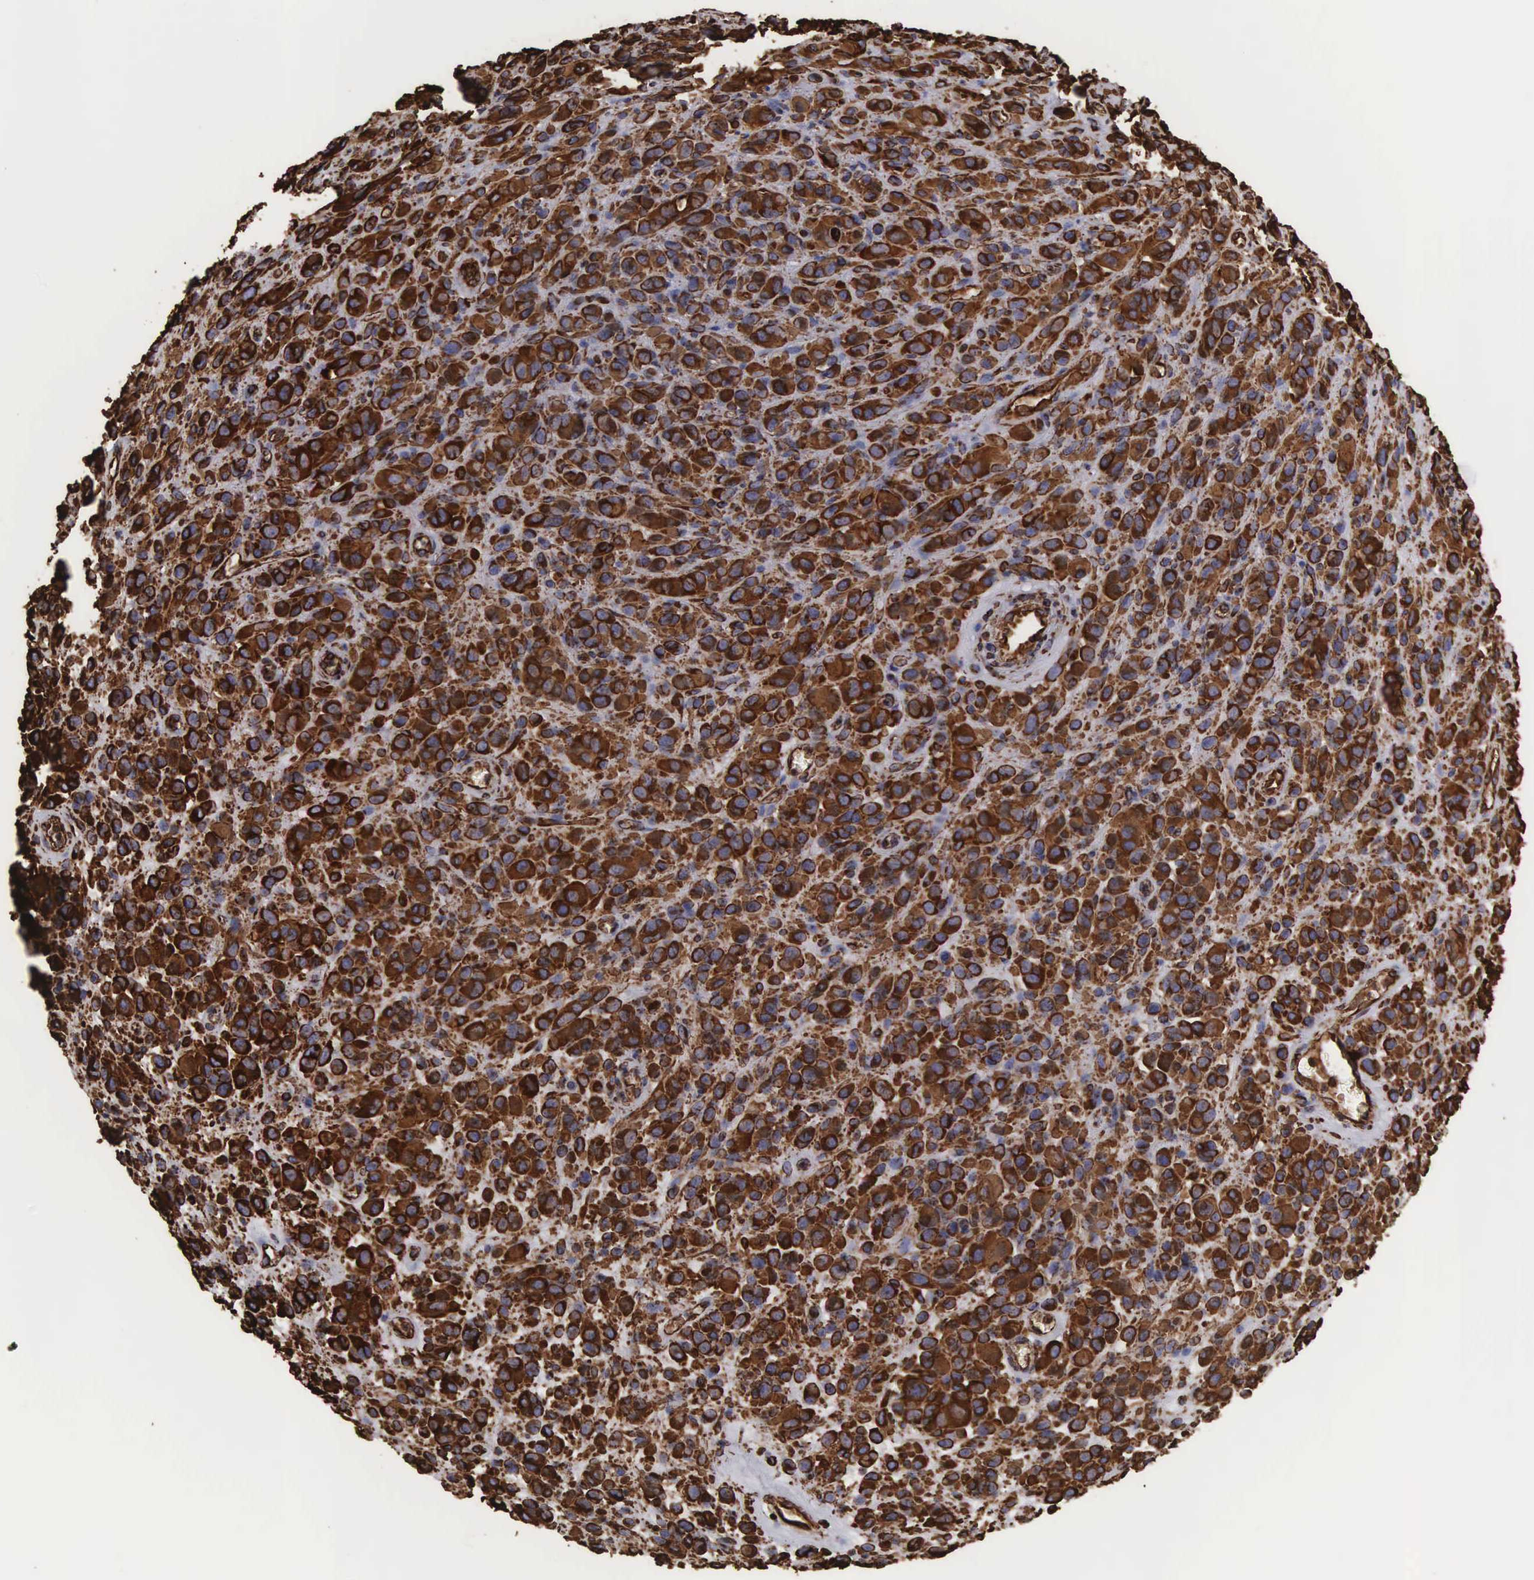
{"staining": {"intensity": "strong", "quantity": ">75%", "location": "cytoplasmic/membranous"}, "tissue": "melanoma", "cell_type": "Tumor cells", "image_type": "cancer", "snomed": [{"axis": "morphology", "description": "Malignant melanoma, NOS"}, {"axis": "topography", "description": "Skin"}], "caption": "Protein analysis of malignant melanoma tissue reveals strong cytoplasmic/membranous expression in about >75% of tumor cells. (DAB (3,3'-diaminobenzidine) = brown stain, brightfield microscopy at high magnification).", "gene": "VIM", "patient": {"sex": "male", "age": 51}}